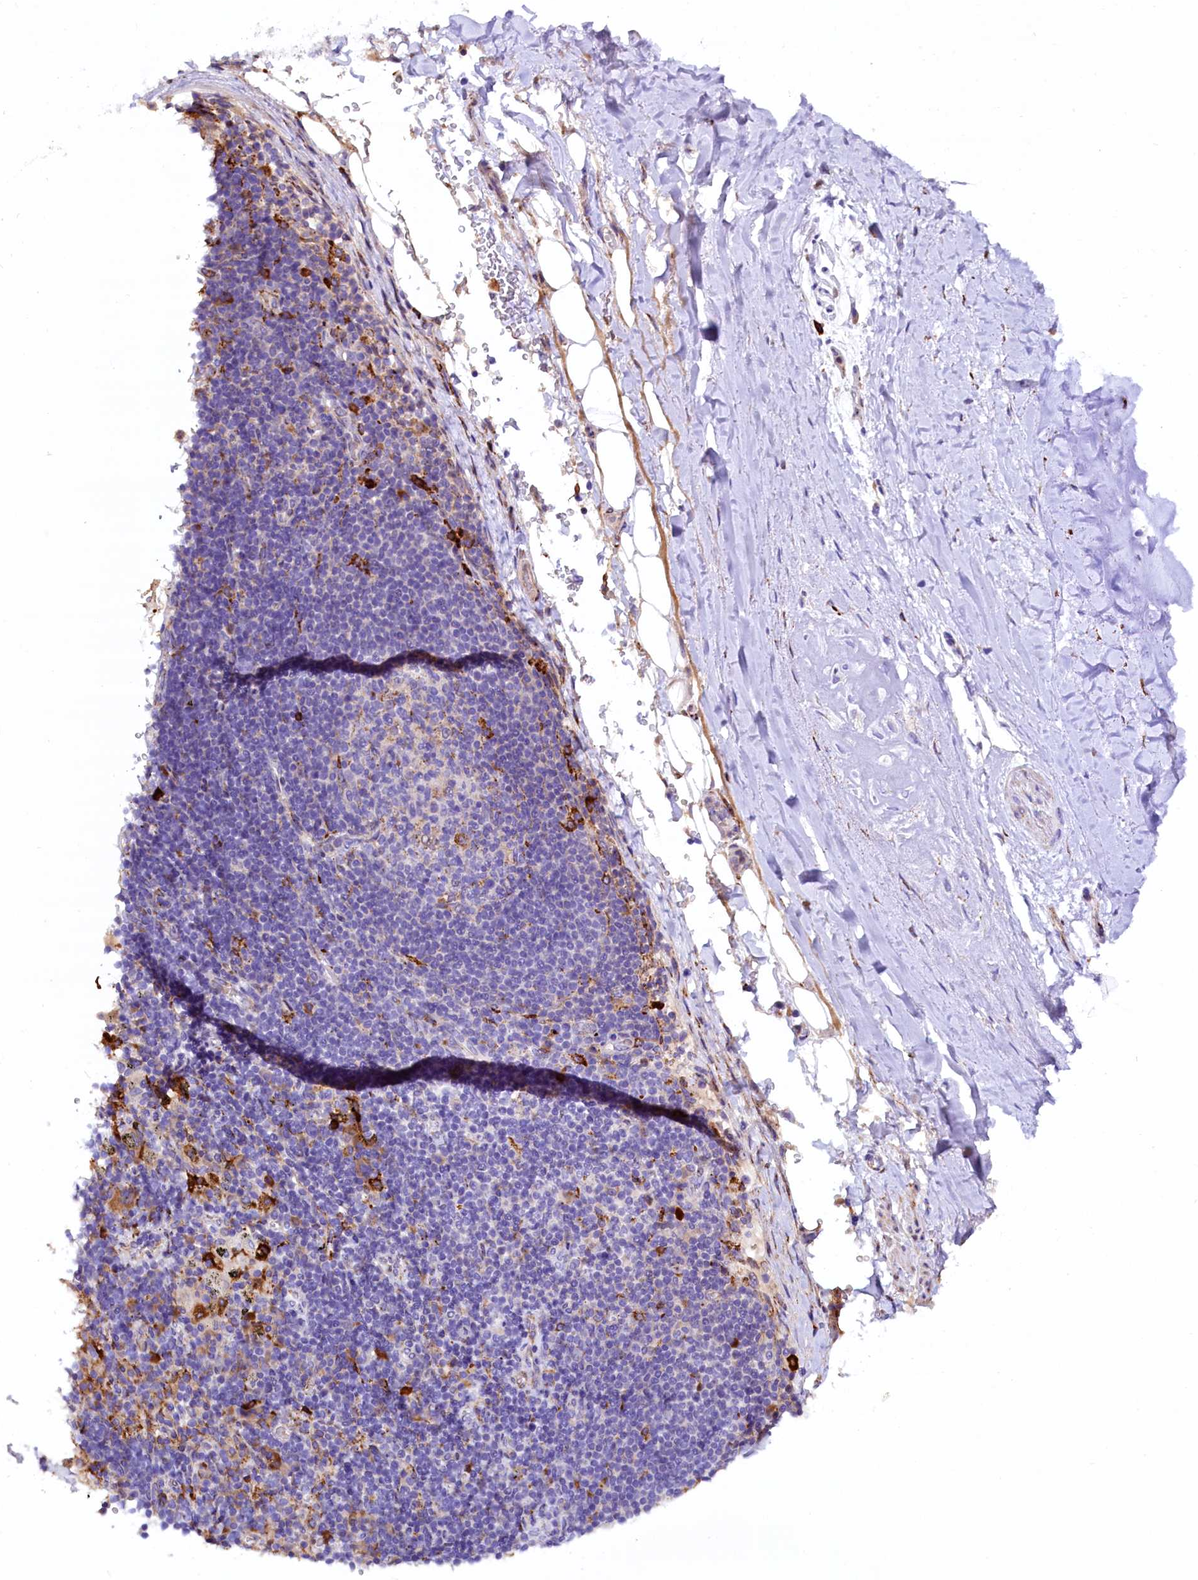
{"staining": {"intensity": "negative", "quantity": "none", "location": "none"}, "tissue": "adipose tissue", "cell_type": "Adipocytes", "image_type": "normal", "snomed": [{"axis": "morphology", "description": "Normal tissue, NOS"}, {"axis": "topography", "description": "Lymph node"}, {"axis": "topography", "description": "Cartilage tissue"}, {"axis": "topography", "description": "Bronchus"}], "caption": "Immunohistochemistry micrograph of unremarkable adipose tissue stained for a protein (brown), which shows no expression in adipocytes.", "gene": "CMTR2", "patient": {"sex": "male", "age": 63}}